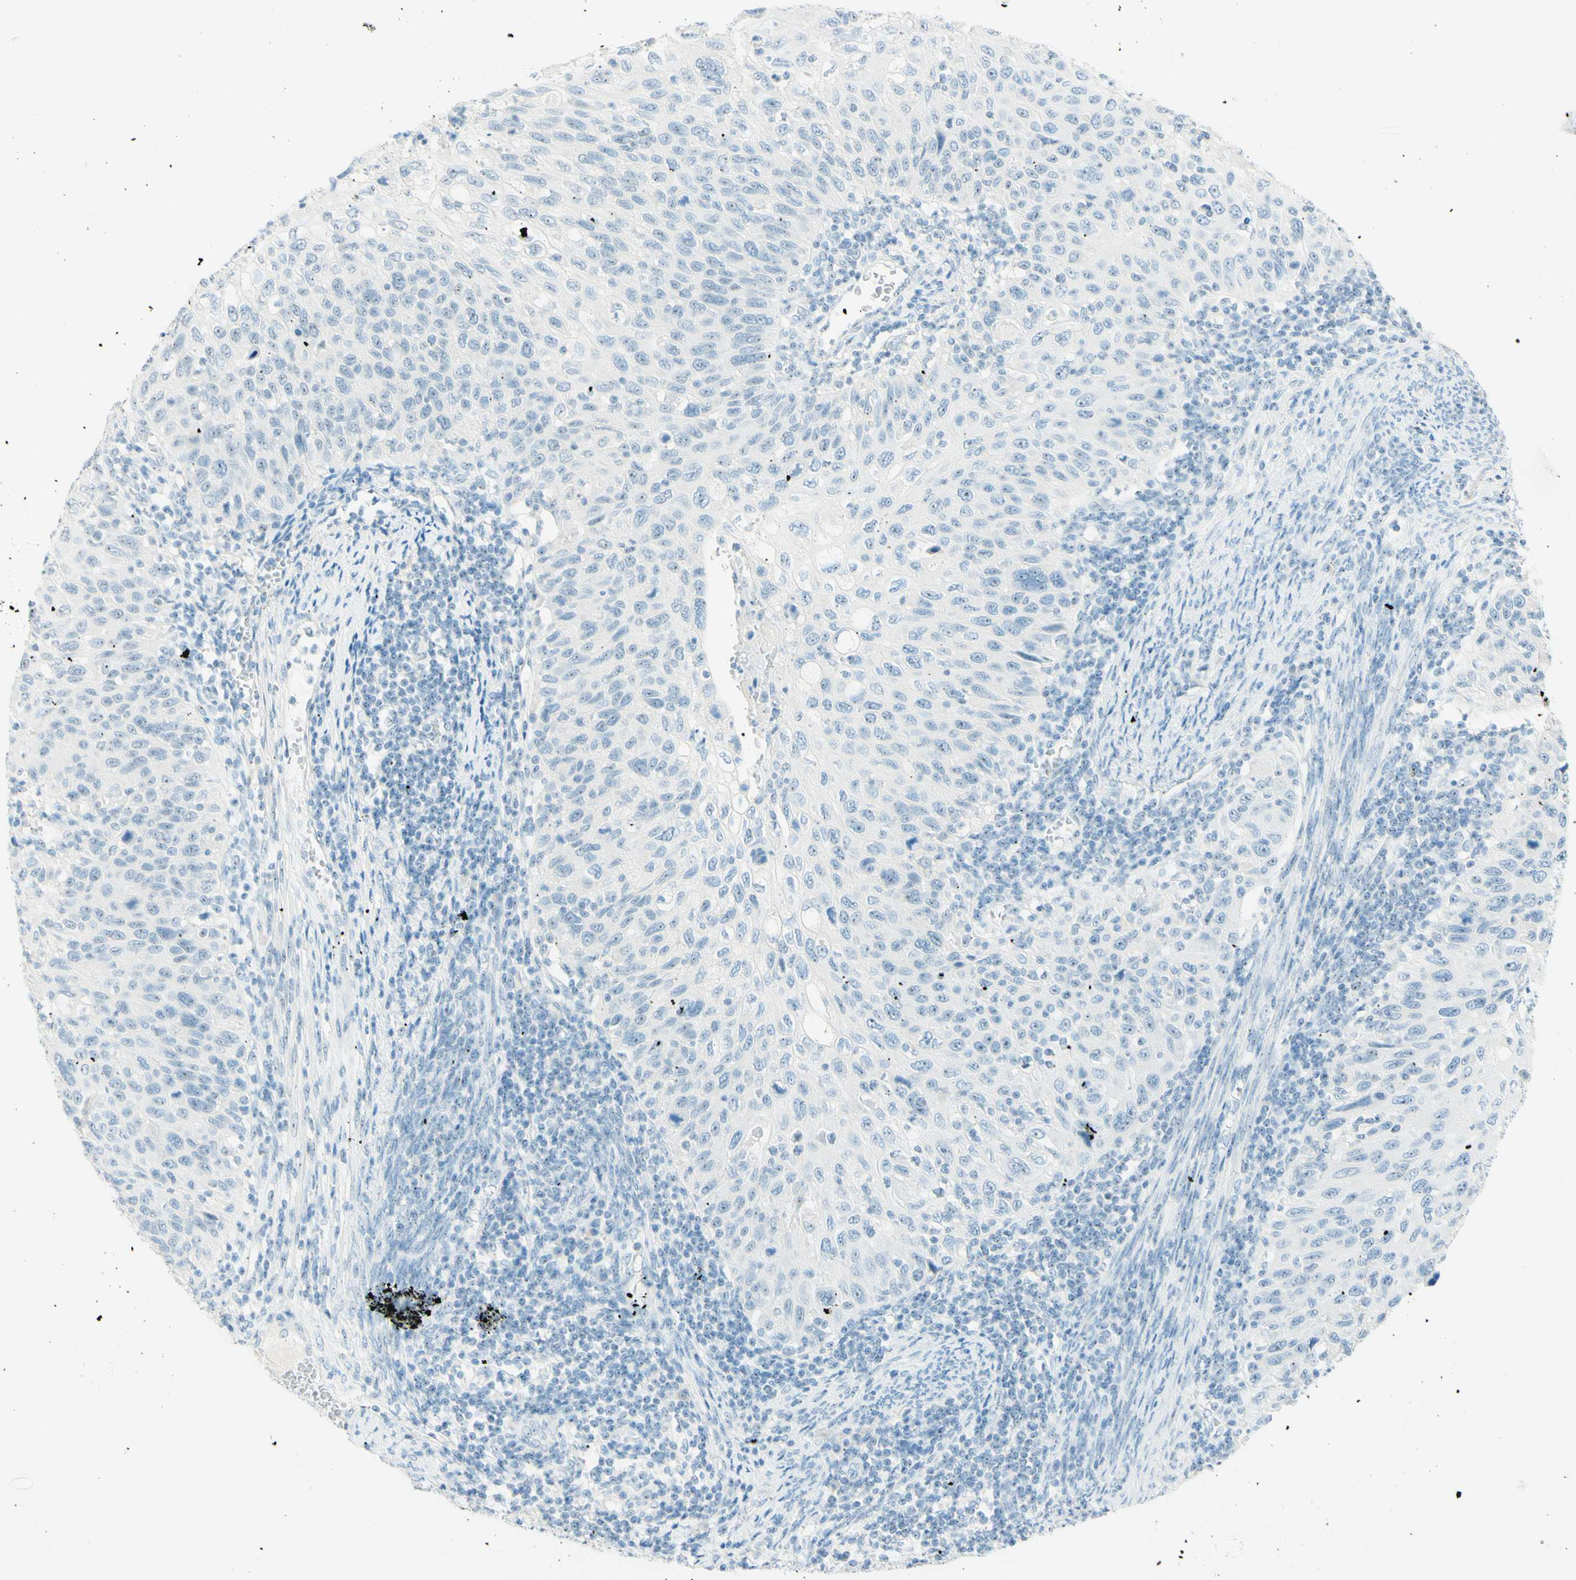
{"staining": {"intensity": "negative", "quantity": "none", "location": "none"}, "tissue": "cervical cancer", "cell_type": "Tumor cells", "image_type": "cancer", "snomed": [{"axis": "morphology", "description": "Squamous cell carcinoma, NOS"}, {"axis": "topography", "description": "Cervix"}], "caption": "The image displays no staining of tumor cells in squamous cell carcinoma (cervical). (Stains: DAB immunohistochemistry (IHC) with hematoxylin counter stain, Microscopy: brightfield microscopy at high magnification).", "gene": "FMR1NB", "patient": {"sex": "female", "age": 70}}